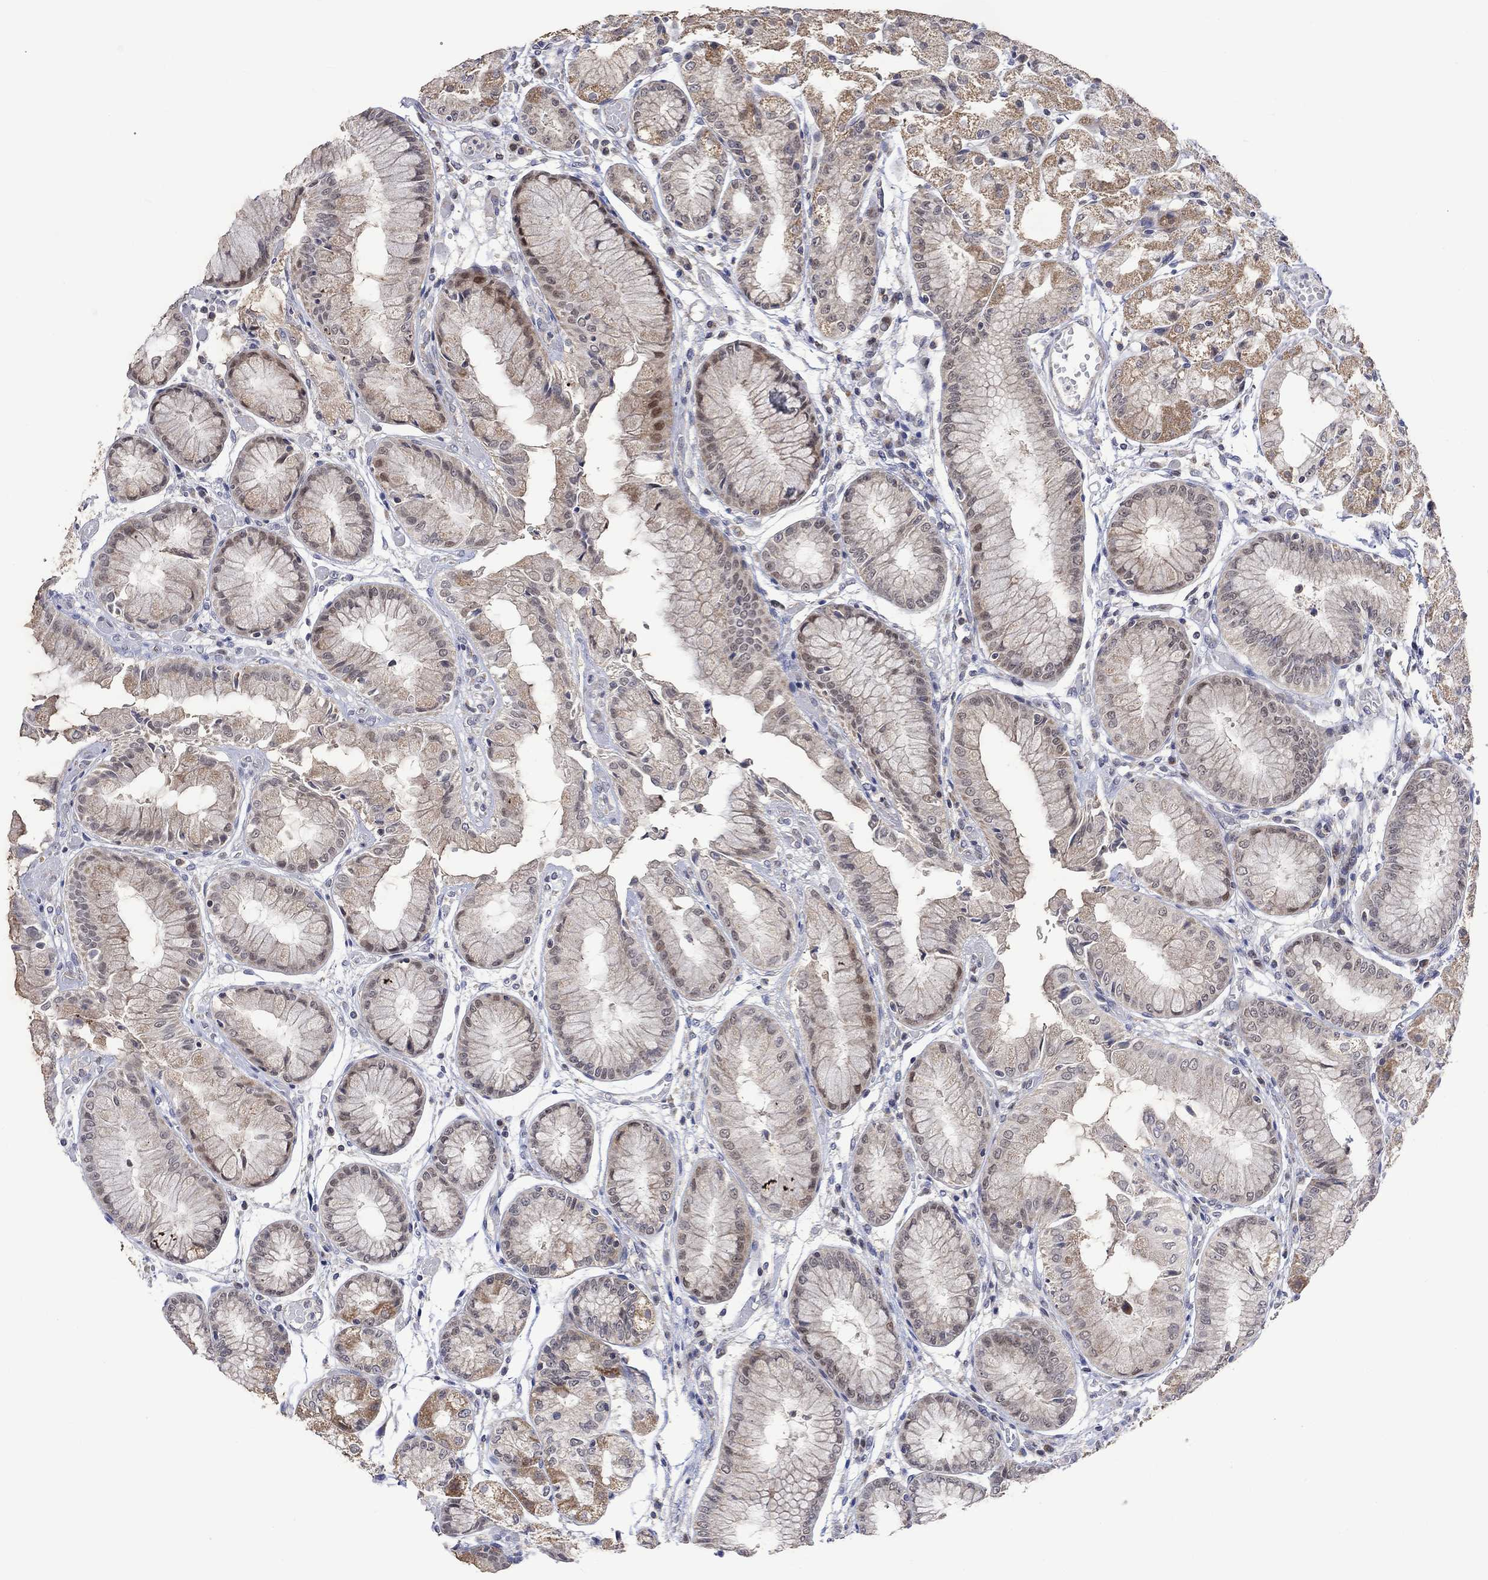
{"staining": {"intensity": "strong", "quantity": "<25%", "location": "cytoplasmic/membranous"}, "tissue": "stomach", "cell_type": "Glandular cells", "image_type": "normal", "snomed": [{"axis": "morphology", "description": "Normal tissue, NOS"}, {"axis": "topography", "description": "Stomach, upper"}], "caption": "High-magnification brightfield microscopy of unremarkable stomach stained with DAB (brown) and counterstained with hematoxylin (blue). glandular cells exhibit strong cytoplasmic/membranous positivity is appreciated in approximately<25% of cells.", "gene": "SLC48A1", "patient": {"sex": "male", "age": 72}}